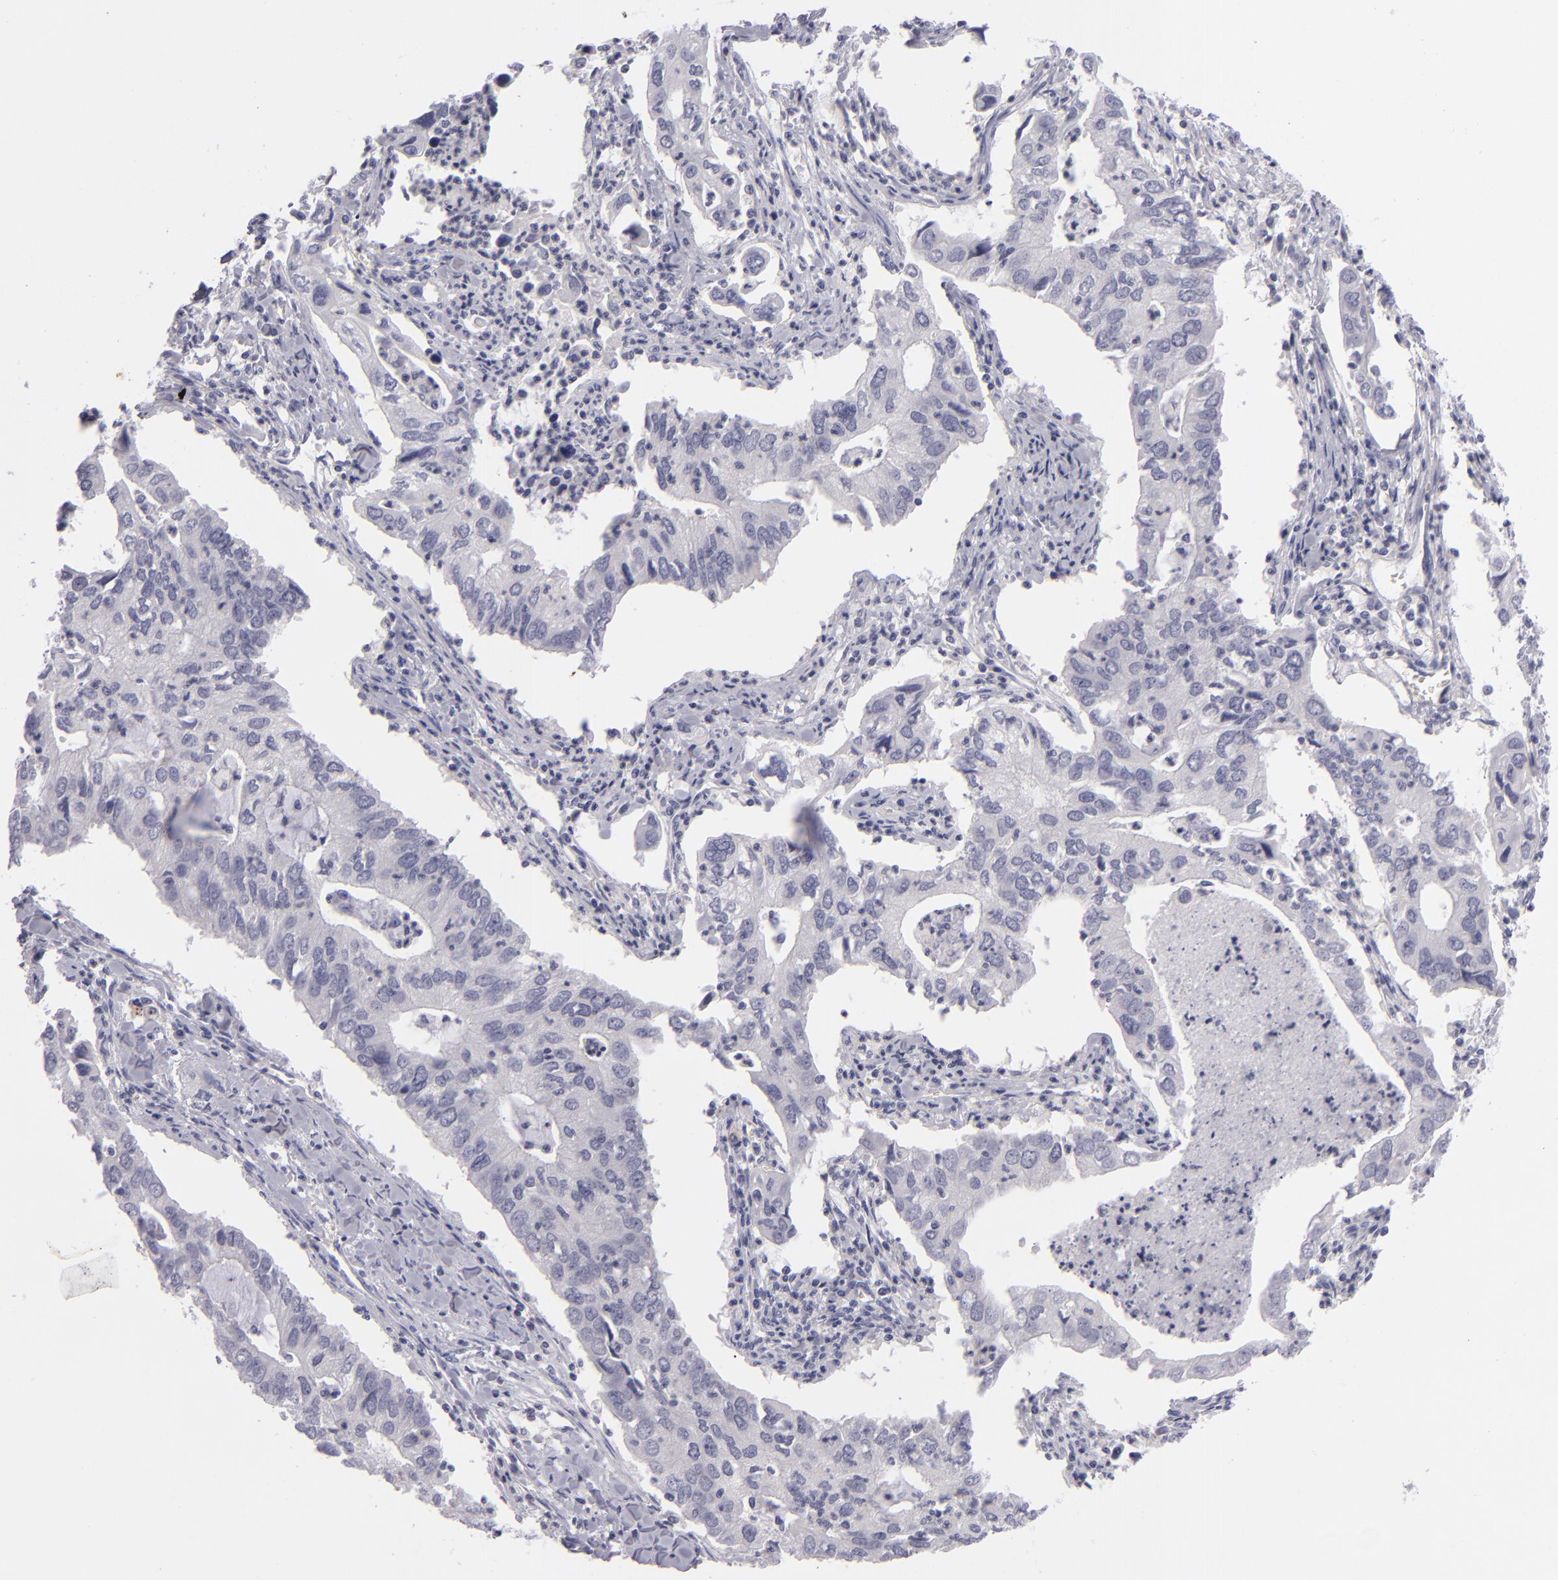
{"staining": {"intensity": "negative", "quantity": "none", "location": "none"}, "tissue": "lung cancer", "cell_type": "Tumor cells", "image_type": "cancer", "snomed": [{"axis": "morphology", "description": "Adenocarcinoma, NOS"}, {"axis": "topography", "description": "Lung"}], "caption": "This histopathology image is of lung cancer stained with immunohistochemistry (IHC) to label a protein in brown with the nuclei are counter-stained blue. There is no positivity in tumor cells.", "gene": "TNNC1", "patient": {"sex": "male", "age": 48}}